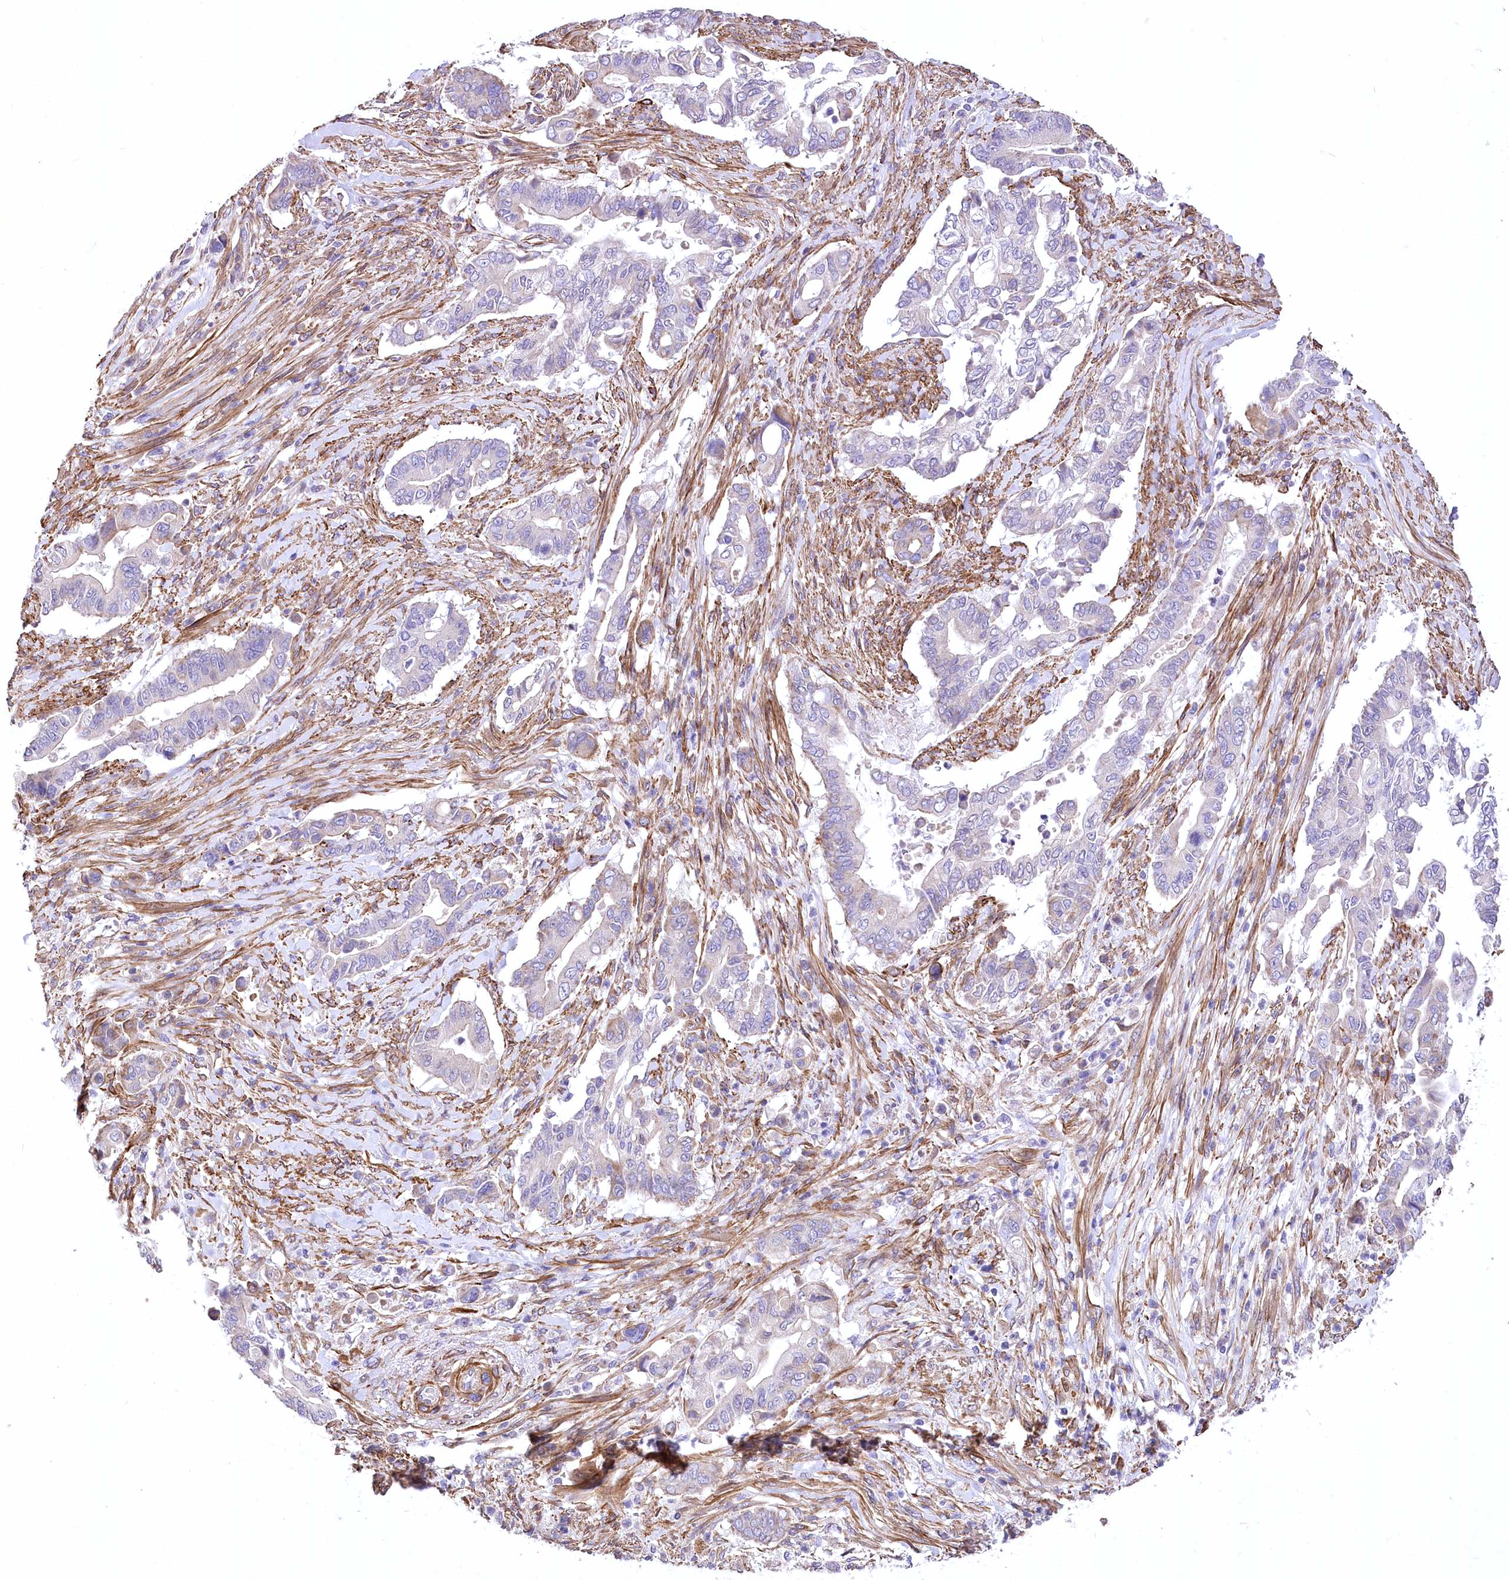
{"staining": {"intensity": "negative", "quantity": "none", "location": "none"}, "tissue": "pancreatic cancer", "cell_type": "Tumor cells", "image_type": "cancer", "snomed": [{"axis": "morphology", "description": "Adenocarcinoma, NOS"}, {"axis": "topography", "description": "Pancreas"}], "caption": "Immunohistochemical staining of pancreatic cancer (adenocarcinoma) exhibits no significant staining in tumor cells. The staining was performed using DAB to visualize the protein expression in brown, while the nuclei were stained in blue with hematoxylin (Magnification: 20x).", "gene": "RDH16", "patient": {"sex": "male", "age": 68}}